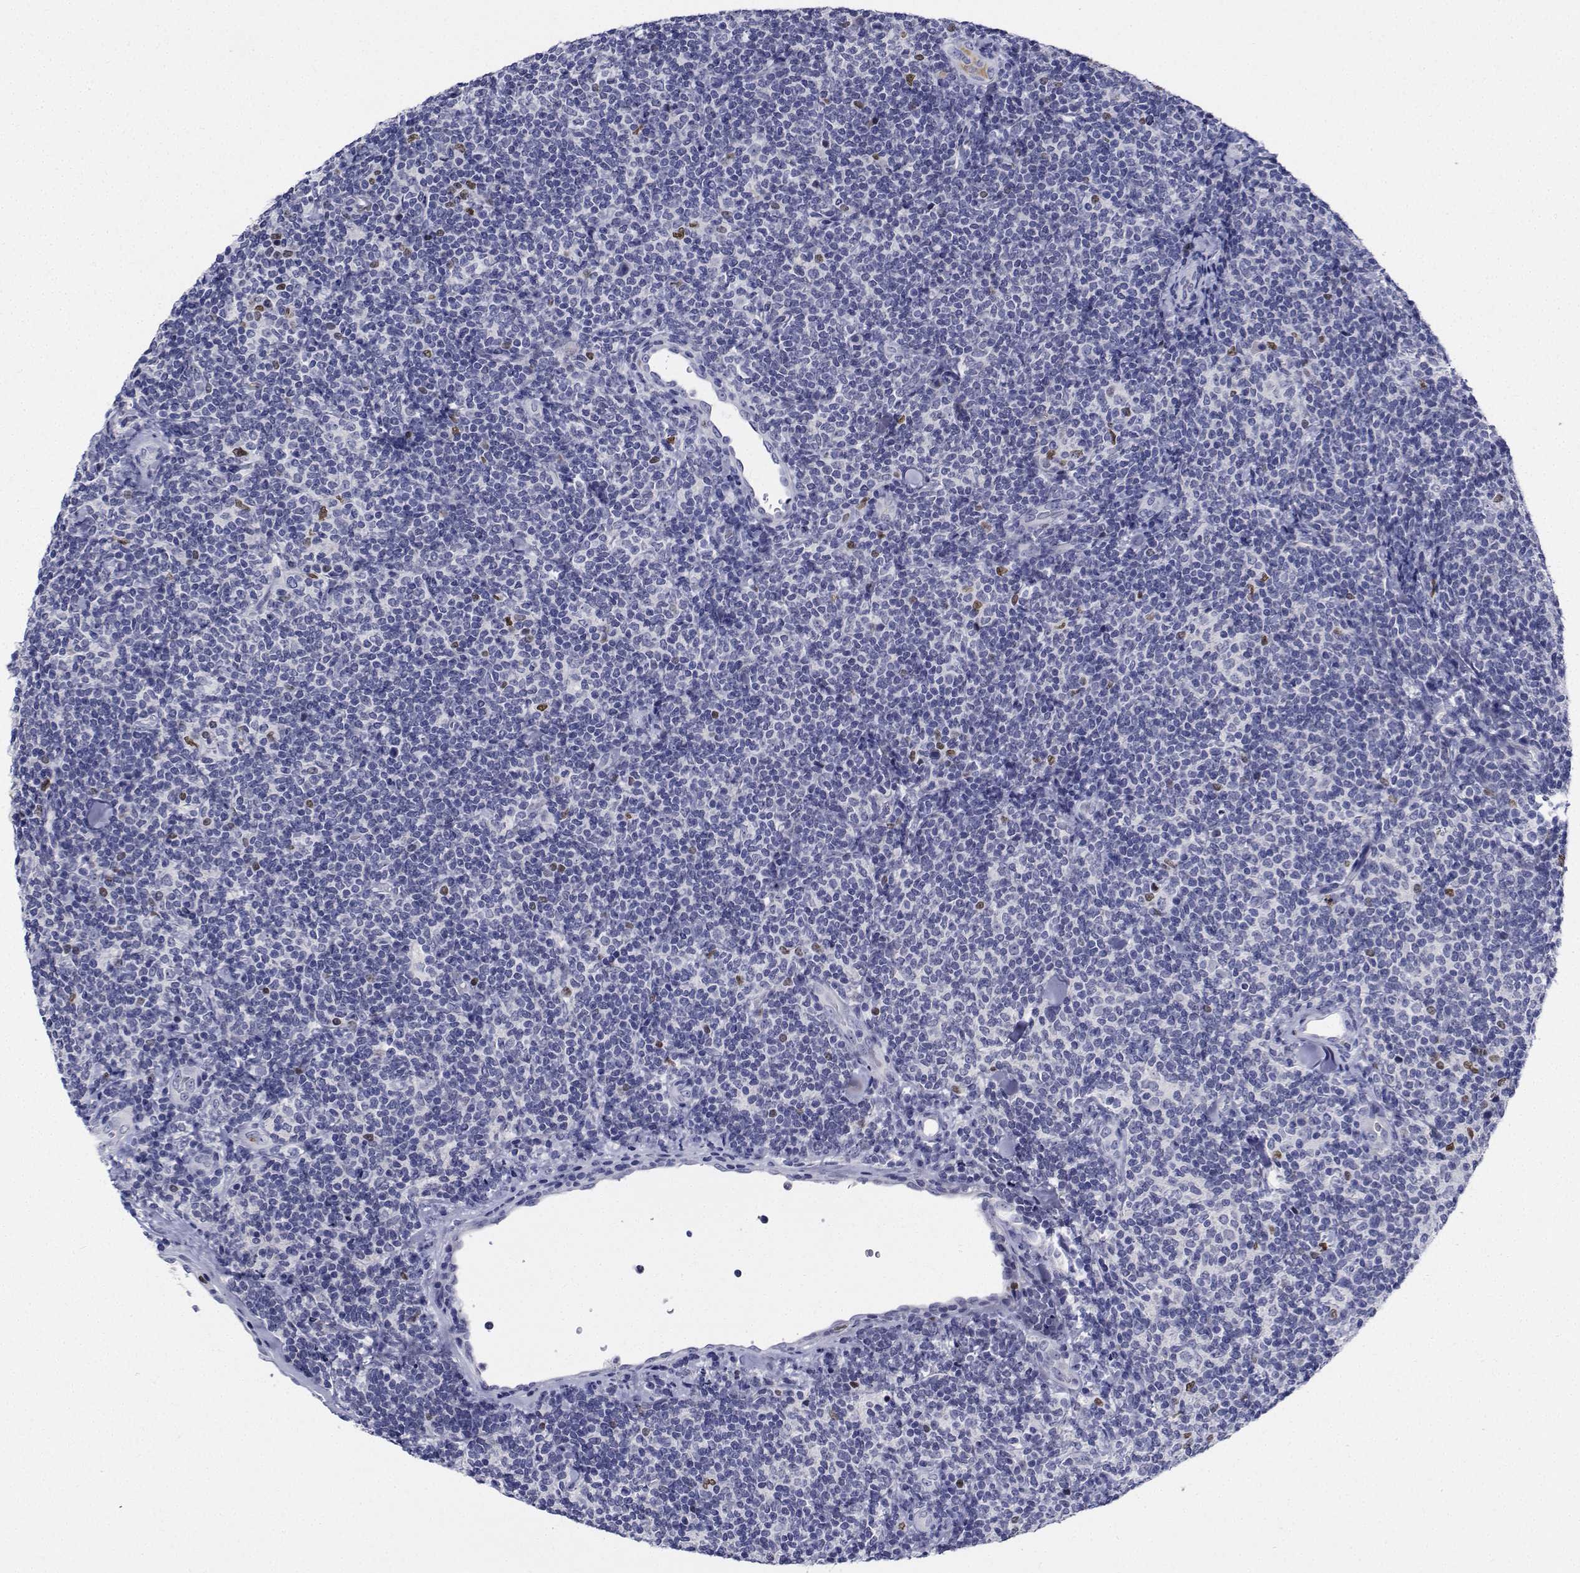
{"staining": {"intensity": "negative", "quantity": "none", "location": "none"}, "tissue": "lymphoma", "cell_type": "Tumor cells", "image_type": "cancer", "snomed": [{"axis": "morphology", "description": "Malignant lymphoma, non-Hodgkin's type, Low grade"}, {"axis": "topography", "description": "Lymph node"}], "caption": "Histopathology image shows no significant protein expression in tumor cells of malignant lymphoma, non-Hodgkin's type (low-grade).", "gene": "PLXNA4", "patient": {"sex": "female", "age": 56}}